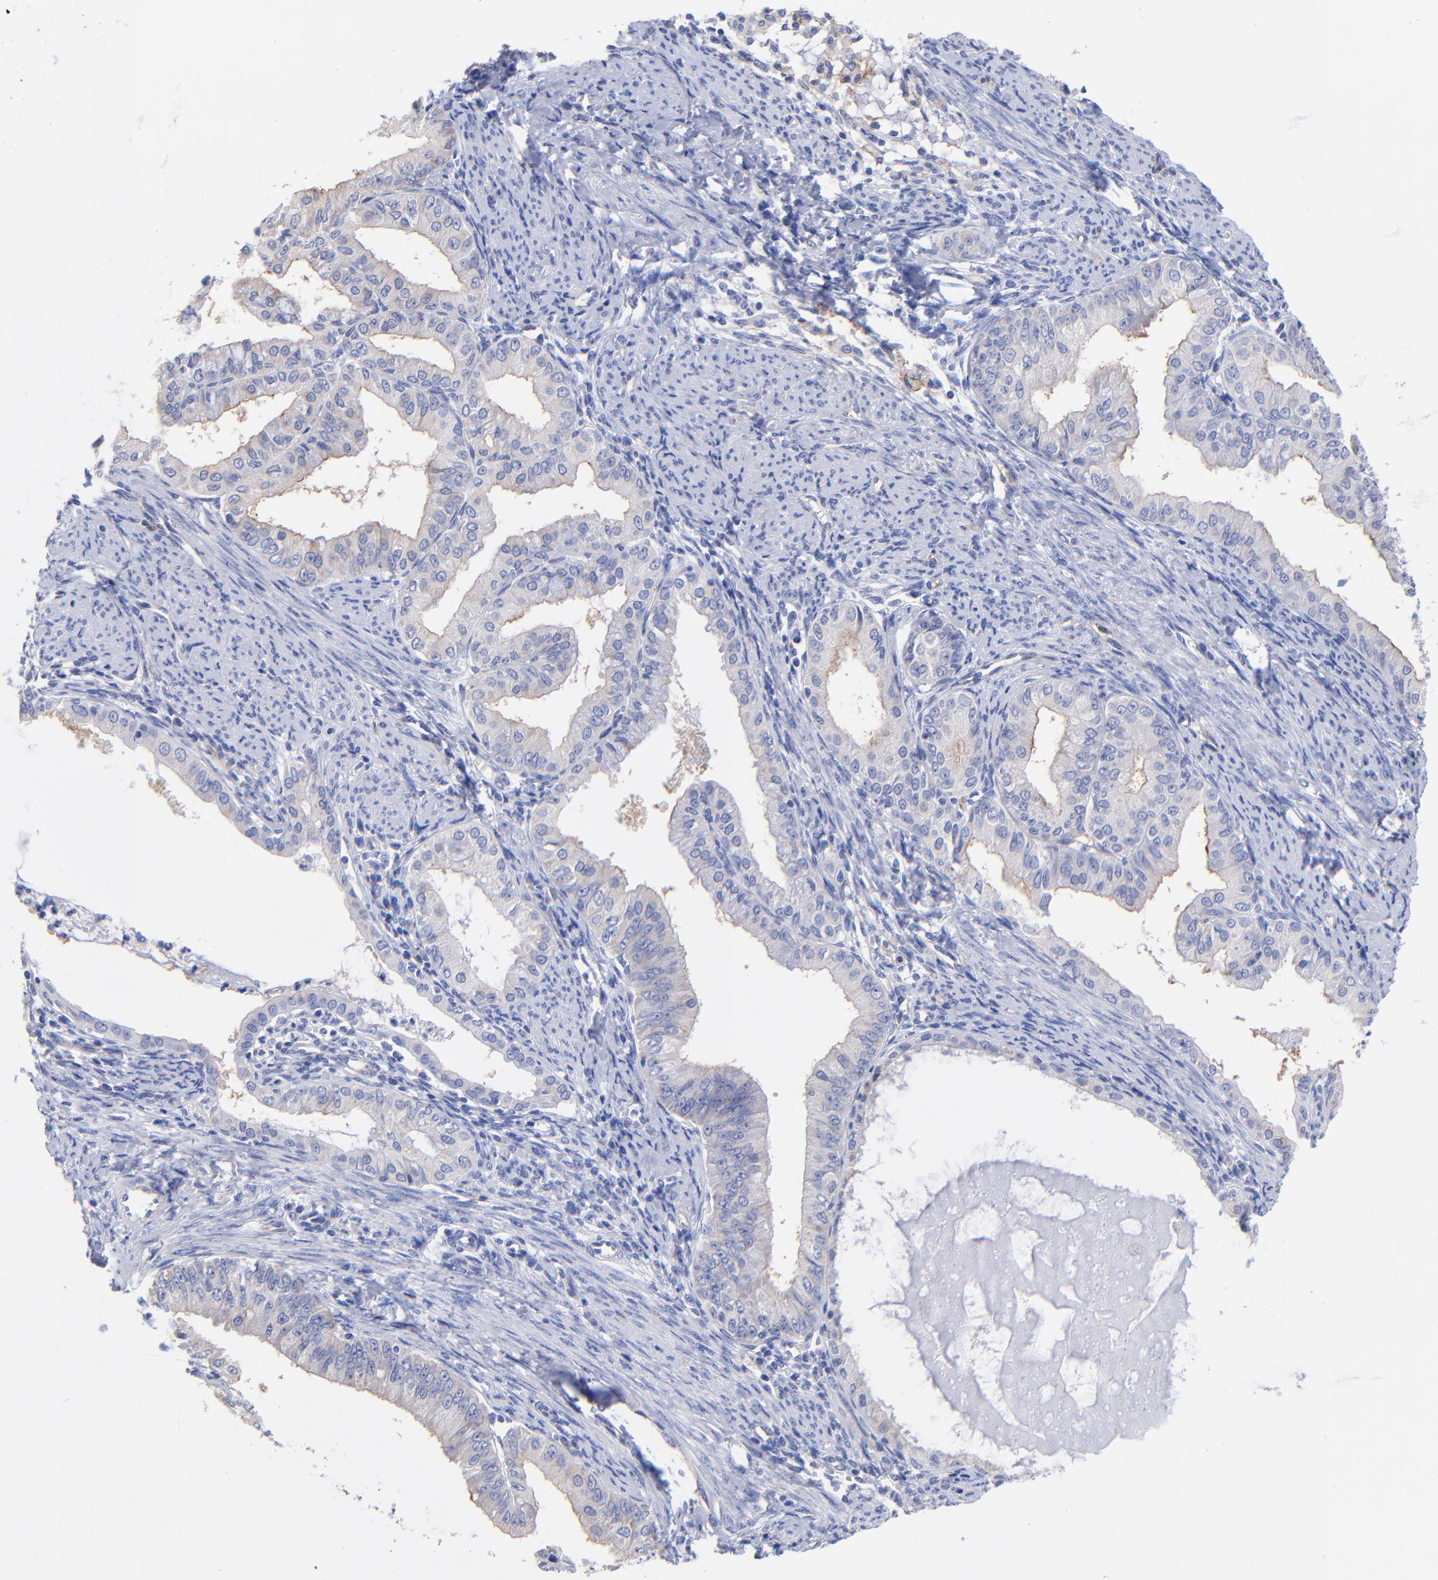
{"staining": {"intensity": "moderate", "quantity": "25%-75%", "location": "cytoplasmic/membranous"}, "tissue": "endometrial cancer", "cell_type": "Tumor cells", "image_type": "cancer", "snomed": [{"axis": "morphology", "description": "Adenocarcinoma, NOS"}, {"axis": "topography", "description": "Endometrium"}], "caption": "A medium amount of moderate cytoplasmic/membranous staining is present in about 25%-75% of tumor cells in endometrial cancer (adenocarcinoma) tissue.", "gene": "SLC44A2", "patient": {"sex": "female", "age": 76}}